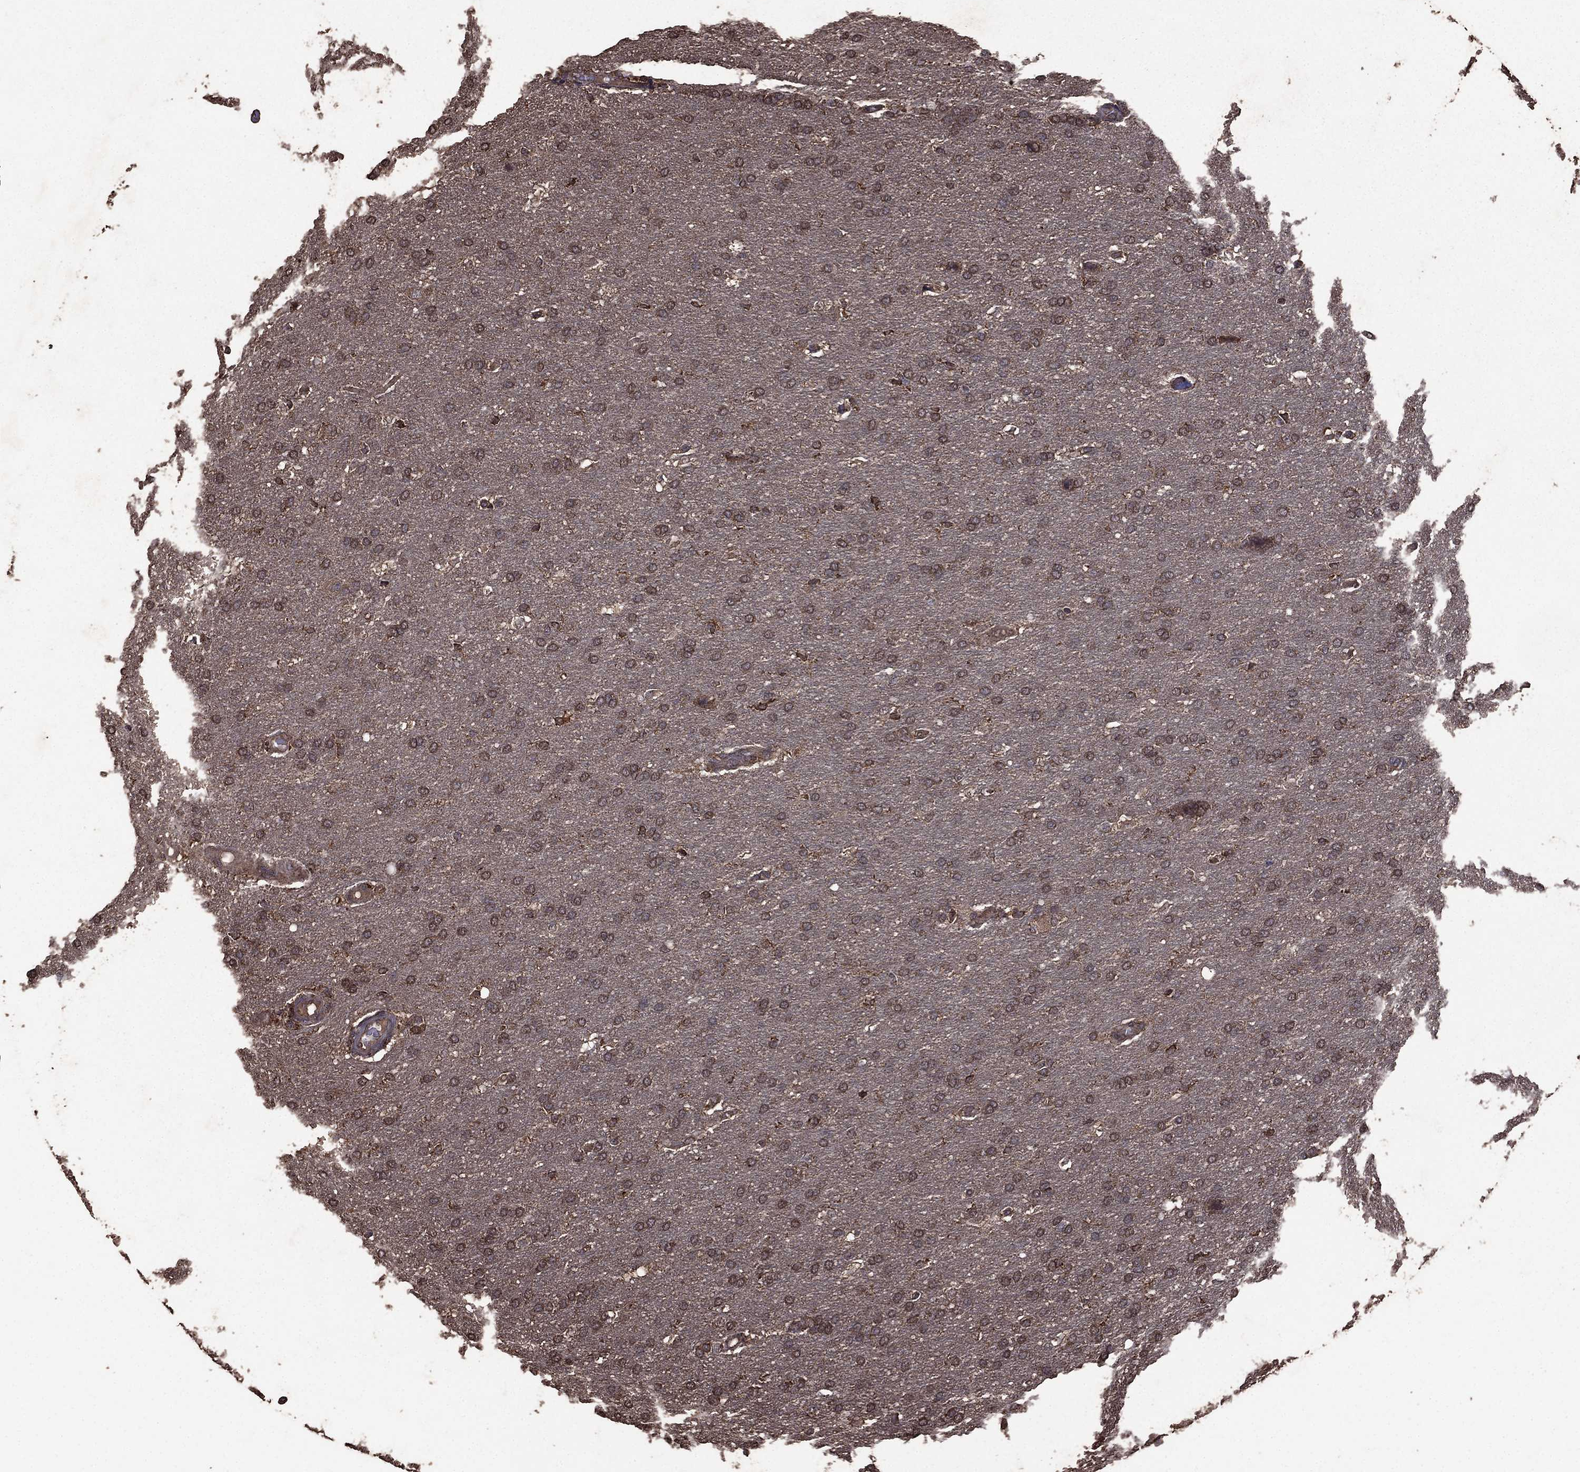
{"staining": {"intensity": "weak", "quantity": ">75%", "location": "cytoplasmic/membranous"}, "tissue": "glioma", "cell_type": "Tumor cells", "image_type": "cancer", "snomed": [{"axis": "morphology", "description": "Glioma, malignant, Low grade"}, {"axis": "topography", "description": "Brain"}], "caption": "Human malignant low-grade glioma stained for a protein (brown) shows weak cytoplasmic/membranous positive positivity in approximately >75% of tumor cells.", "gene": "BIRC6", "patient": {"sex": "female", "age": 37}}